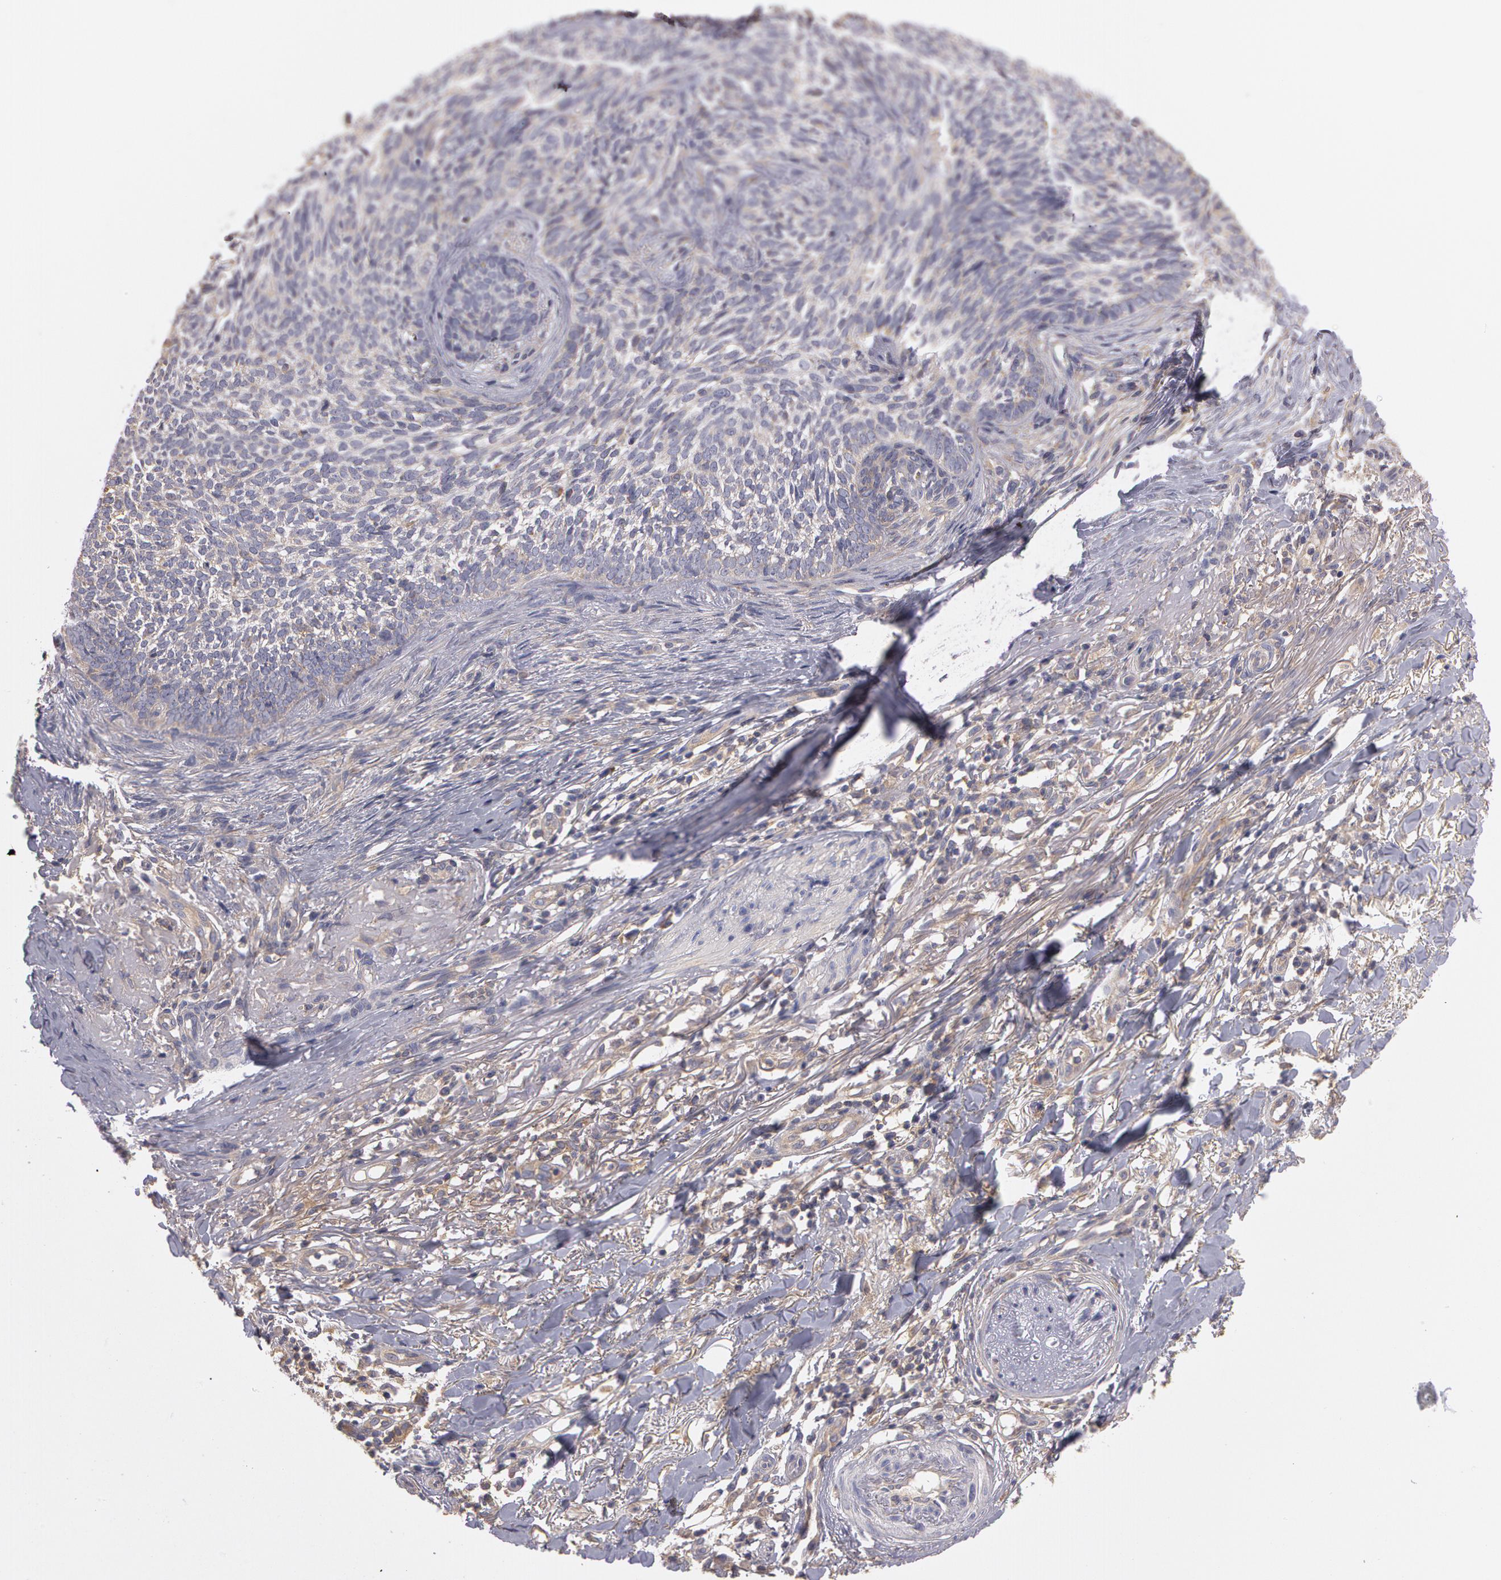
{"staining": {"intensity": "weak", "quantity": "<25%", "location": "cytoplasmic/membranous"}, "tissue": "skin cancer", "cell_type": "Tumor cells", "image_type": "cancer", "snomed": [{"axis": "morphology", "description": "Basal cell carcinoma"}, {"axis": "topography", "description": "Skin"}], "caption": "There is no significant staining in tumor cells of skin cancer (basal cell carcinoma).", "gene": "NEK9", "patient": {"sex": "female", "age": 81}}